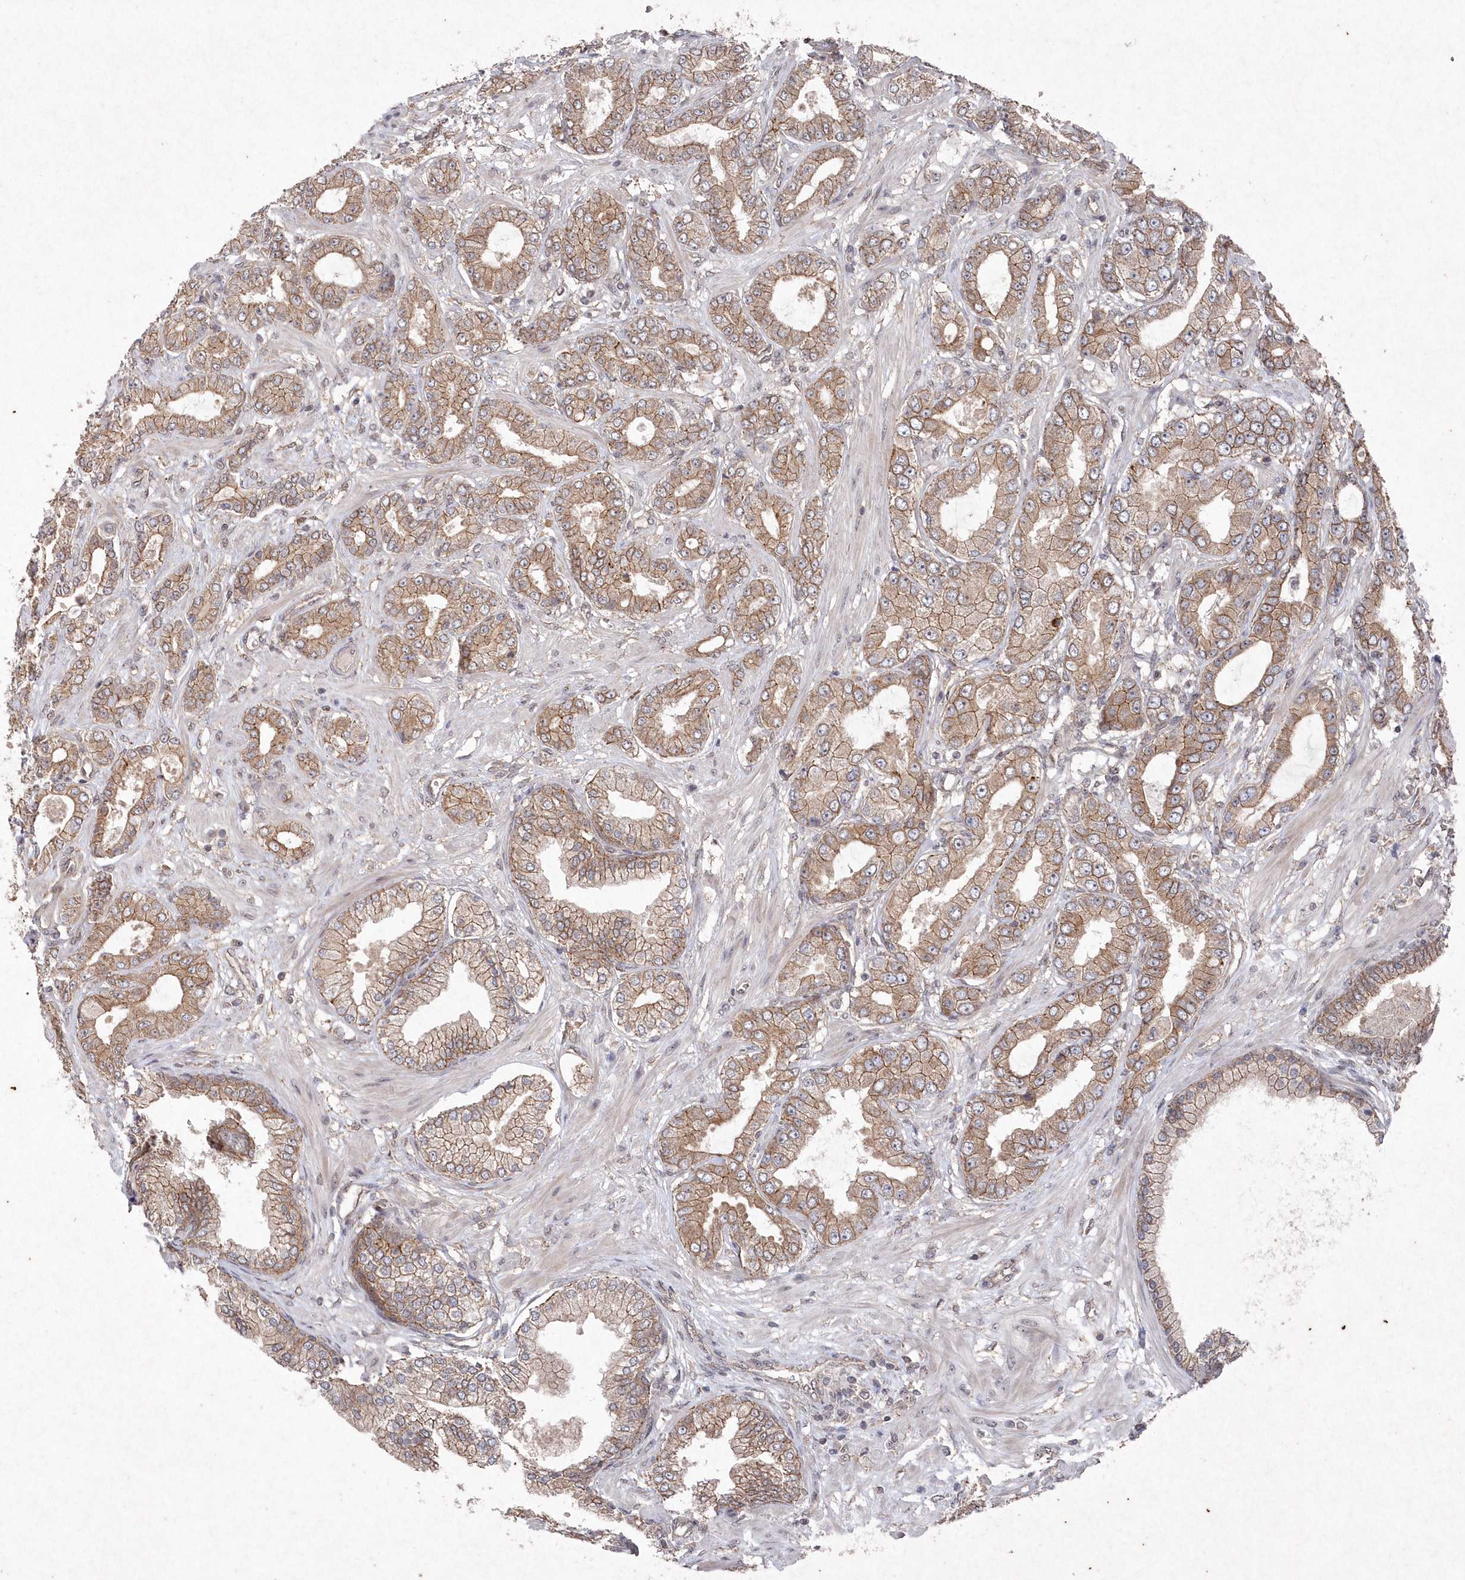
{"staining": {"intensity": "moderate", "quantity": ">75%", "location": "cytoplasmic/membranous"}, "tissue": "prostate cancer", "cell_type": "Tumor cells", "image_type": "cancer", "snomed": [{"axis": "morphology", "description": "Adenocarcinoma, Low grade"}, {"axis": "topography", "description": "Prostate"}], "caption": "Prostate adenocarcinoma (low-grade) was stained to show a protein in brown. There is medium levels of moderate cytoplasmic/membranous positivity in about >75% of tumor cells.", "gene": "VSIG2", "patient": {"sex": "male", "age": 63}}